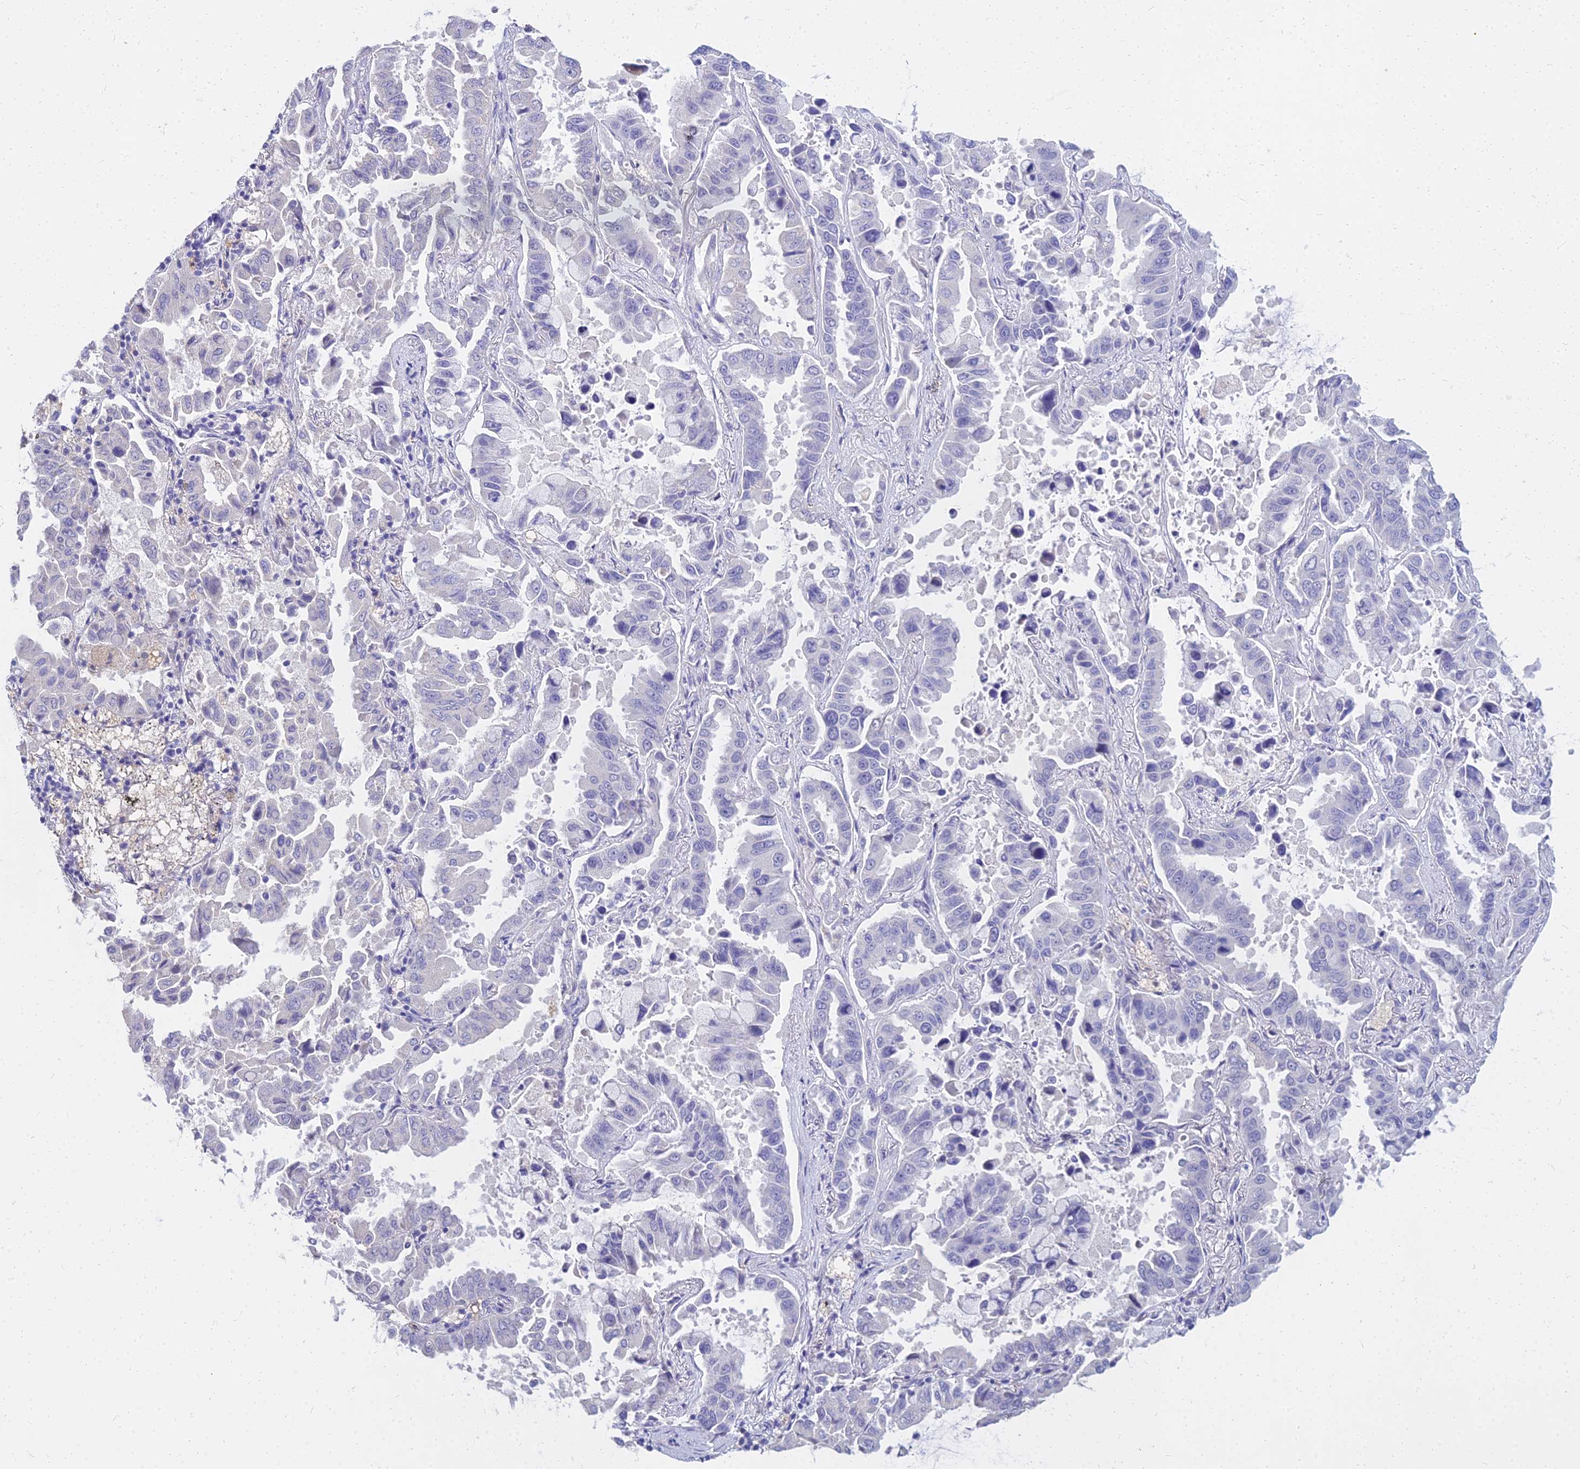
{"staining": {"intensity": "negative", "quantity": "none", "location": "none"}, "tissue": "lung cancer", "cell_type": "Tumor cells", "image_type": "cancer", "snomed": [{"axis": "morphology", "description": "Adenocarcinoma, NOS"}, {"axis": "topography", "description": "Lung"}], "caption": "Lung cancer stained for a protein using immunohistochemistry (IHC) demonstrates no staining tumor cells.", "gene": "NPY", "patient": {"sex": "male", "age": 64}}